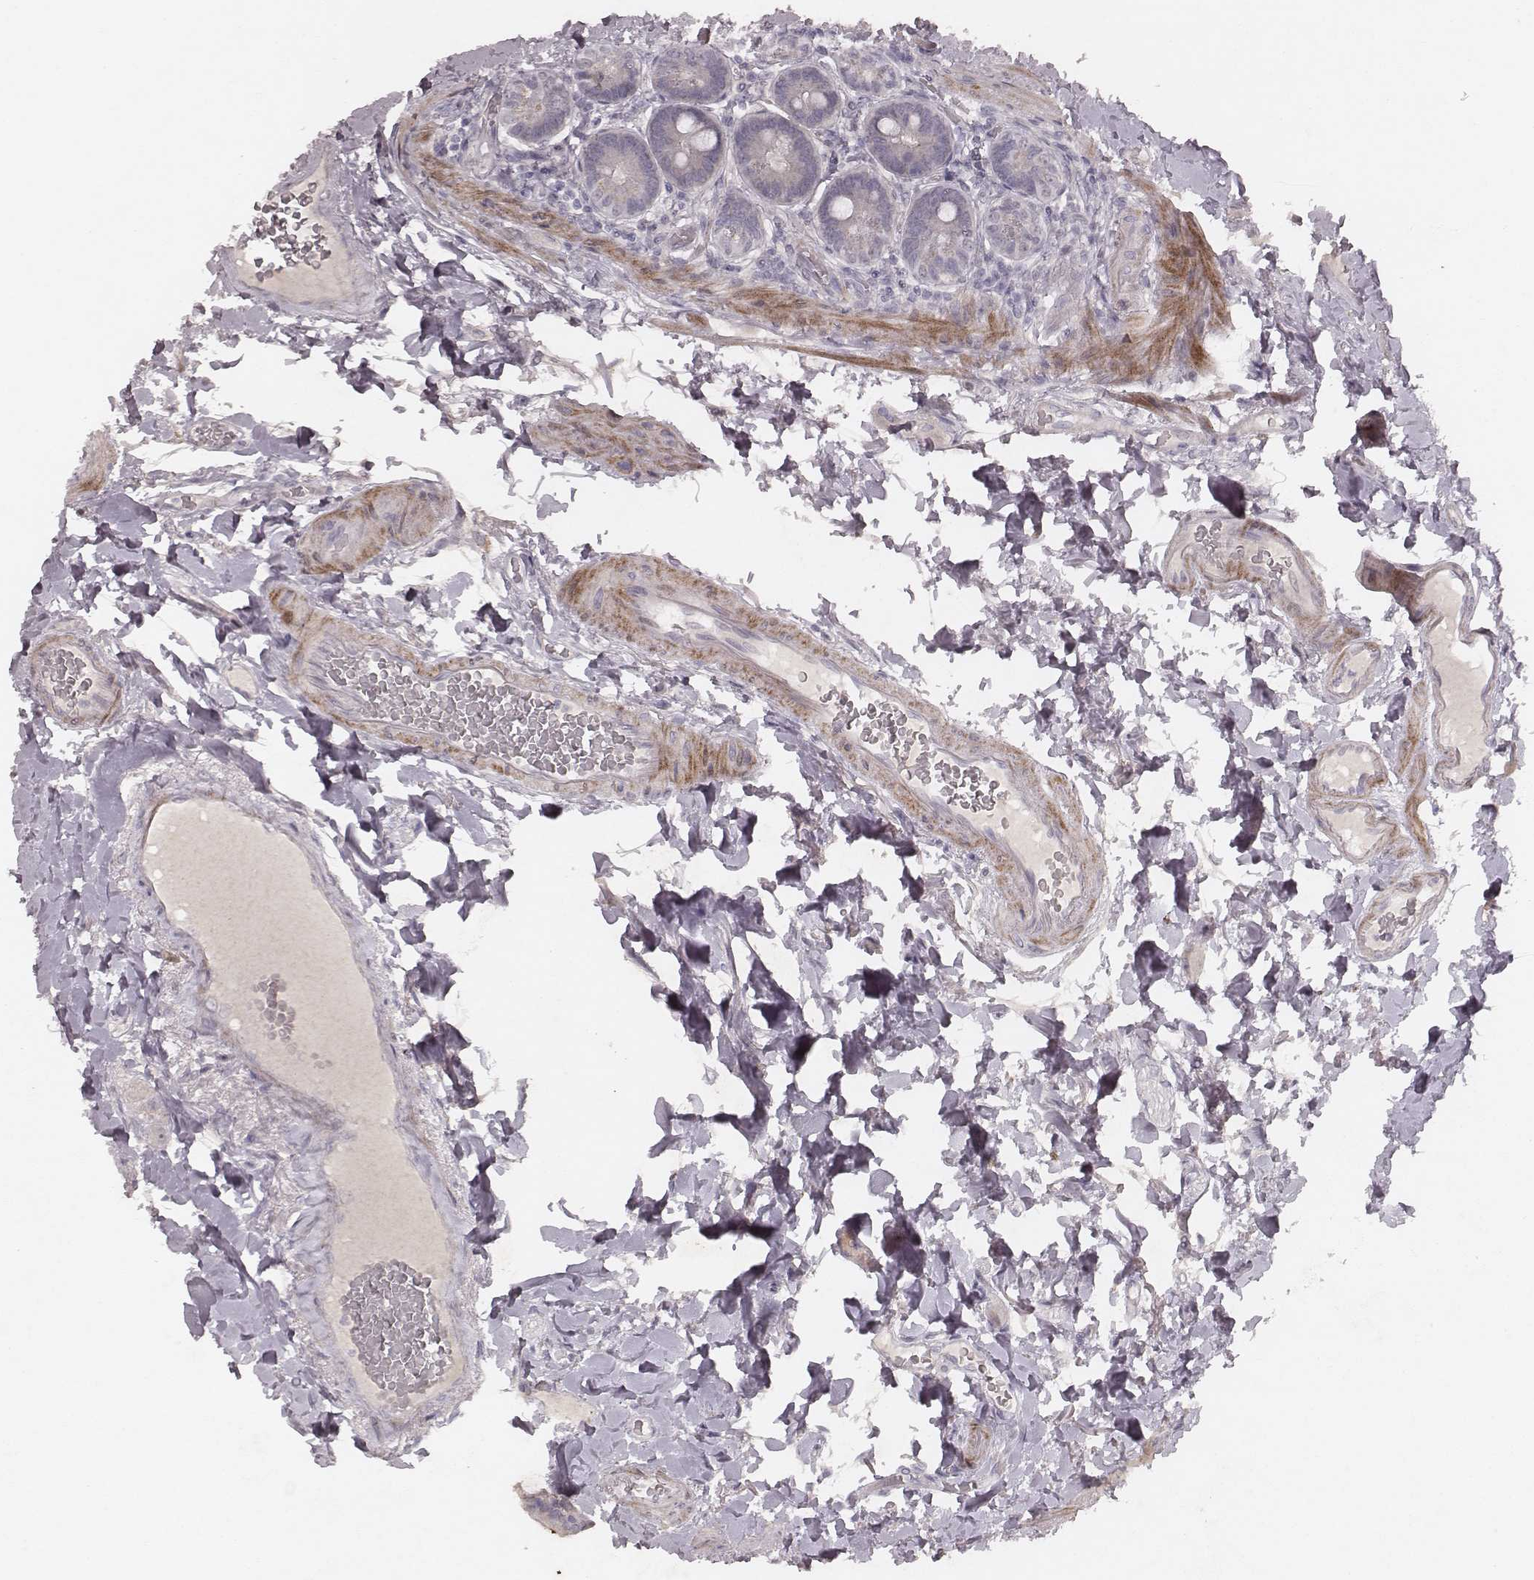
{"staining": {"intensity": "negative", "quantity": "none", "location": "none"}, "tissue": "duodenum", "cell_type": "Glandular cells", "image_type": "normal", "snomed": [{"axis": "morphology", "description": "Normal tissue, NOS"}, {"axis": "topography", "description": "Duodenum"}], "caption": "Immunohistochemistry image of benign duodenum stained for a protein (brown), which demonstrates no positivity in glandular cells.", "gene": "FAM13B", "patient": {"sex": "female", "age": 62}}